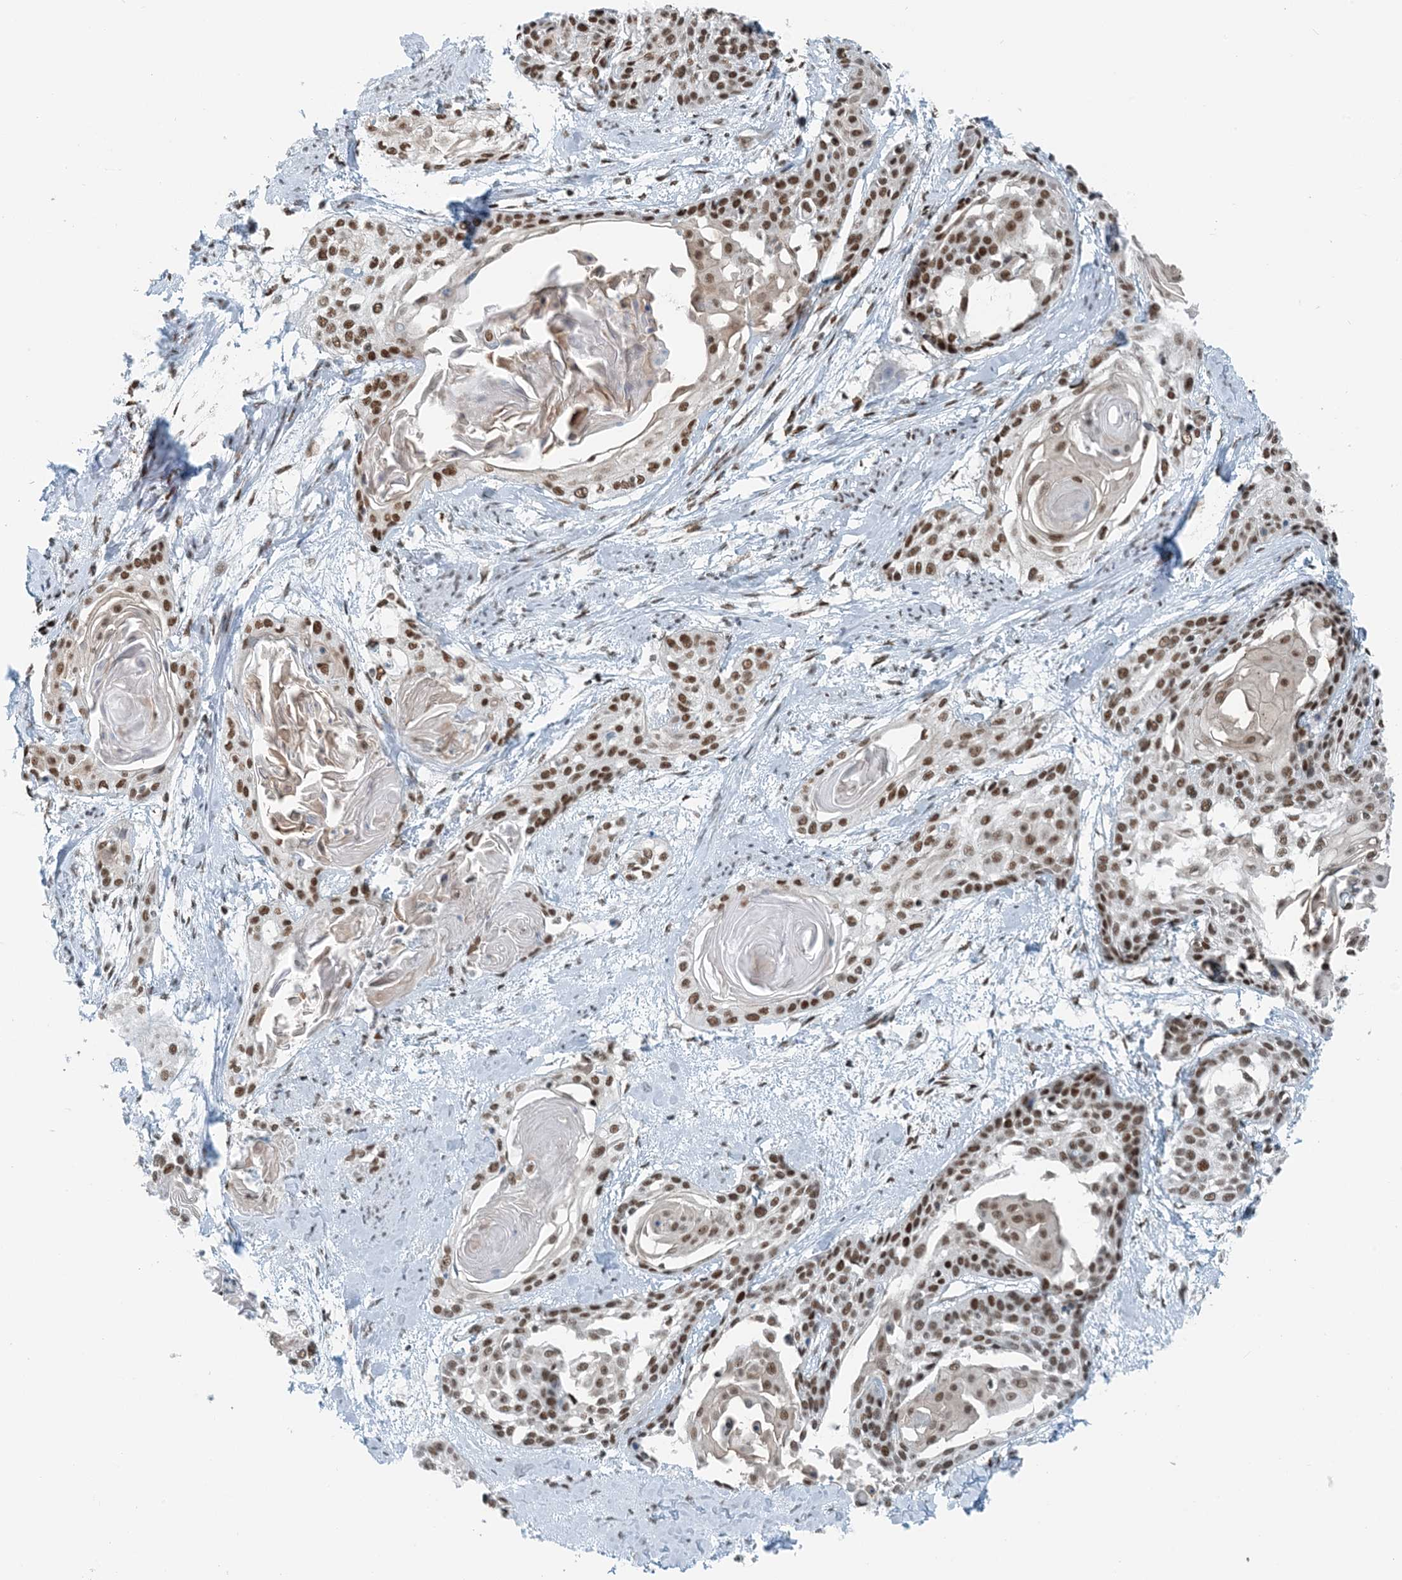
{"staining": {"intensity": "moderate", "quantity": ">75%", "location": "nuclear"}, "tissue": "cervical cancer", "cell_type": "Tumor cells", "image_type": "cancer", "snomed": [{"axis": "morphology", "description": "Squamous cell carcinoma, NOS"}, {"axis": "topography", "description": "Cervix"}], "caption": "Immunohistochemistry (DAB) staining of cervical squamous cell carcinoma demonstrates moderate nuclear protein expression in about >75% of tumor cells.", "gene": "ZNF500", "patient": {"sex": "female", "age": 57}}